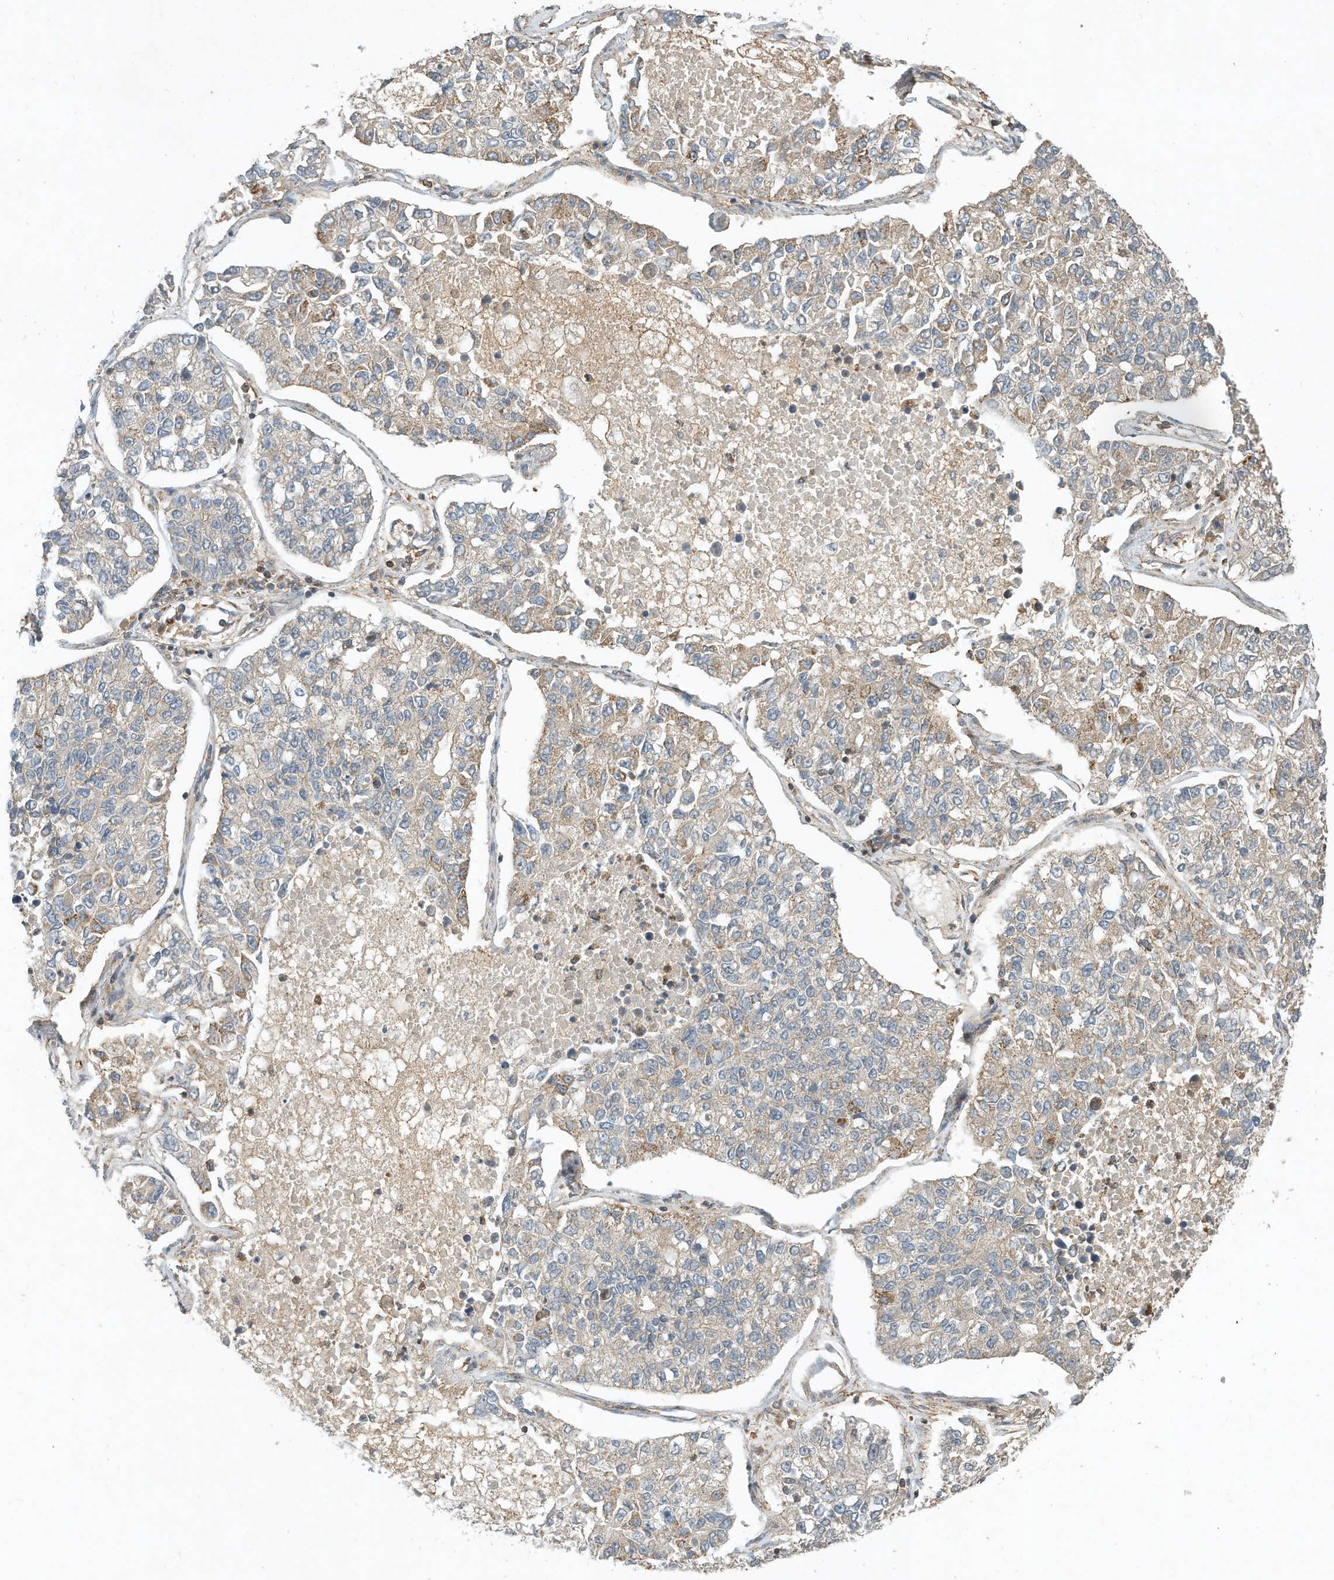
{"staining": {"intensity": "weak", "quantity": "<25%", "location": "cytoplasmic/membranous"}, "tissue": "lung cancer", "cell_type": "Tumor cells", "image_type": "cancer", "snomed": [{"axis": "morphology", "description": "Adenocarcinoma, NOS"}, {"axis": "topography", "description": "Lung"}], "caption": "Photomicrograph shows no significant protein expression in tumor cells of lung cancer.", "gene": "CPAMD8", "patient": {"sex": "male", "age": 49}}